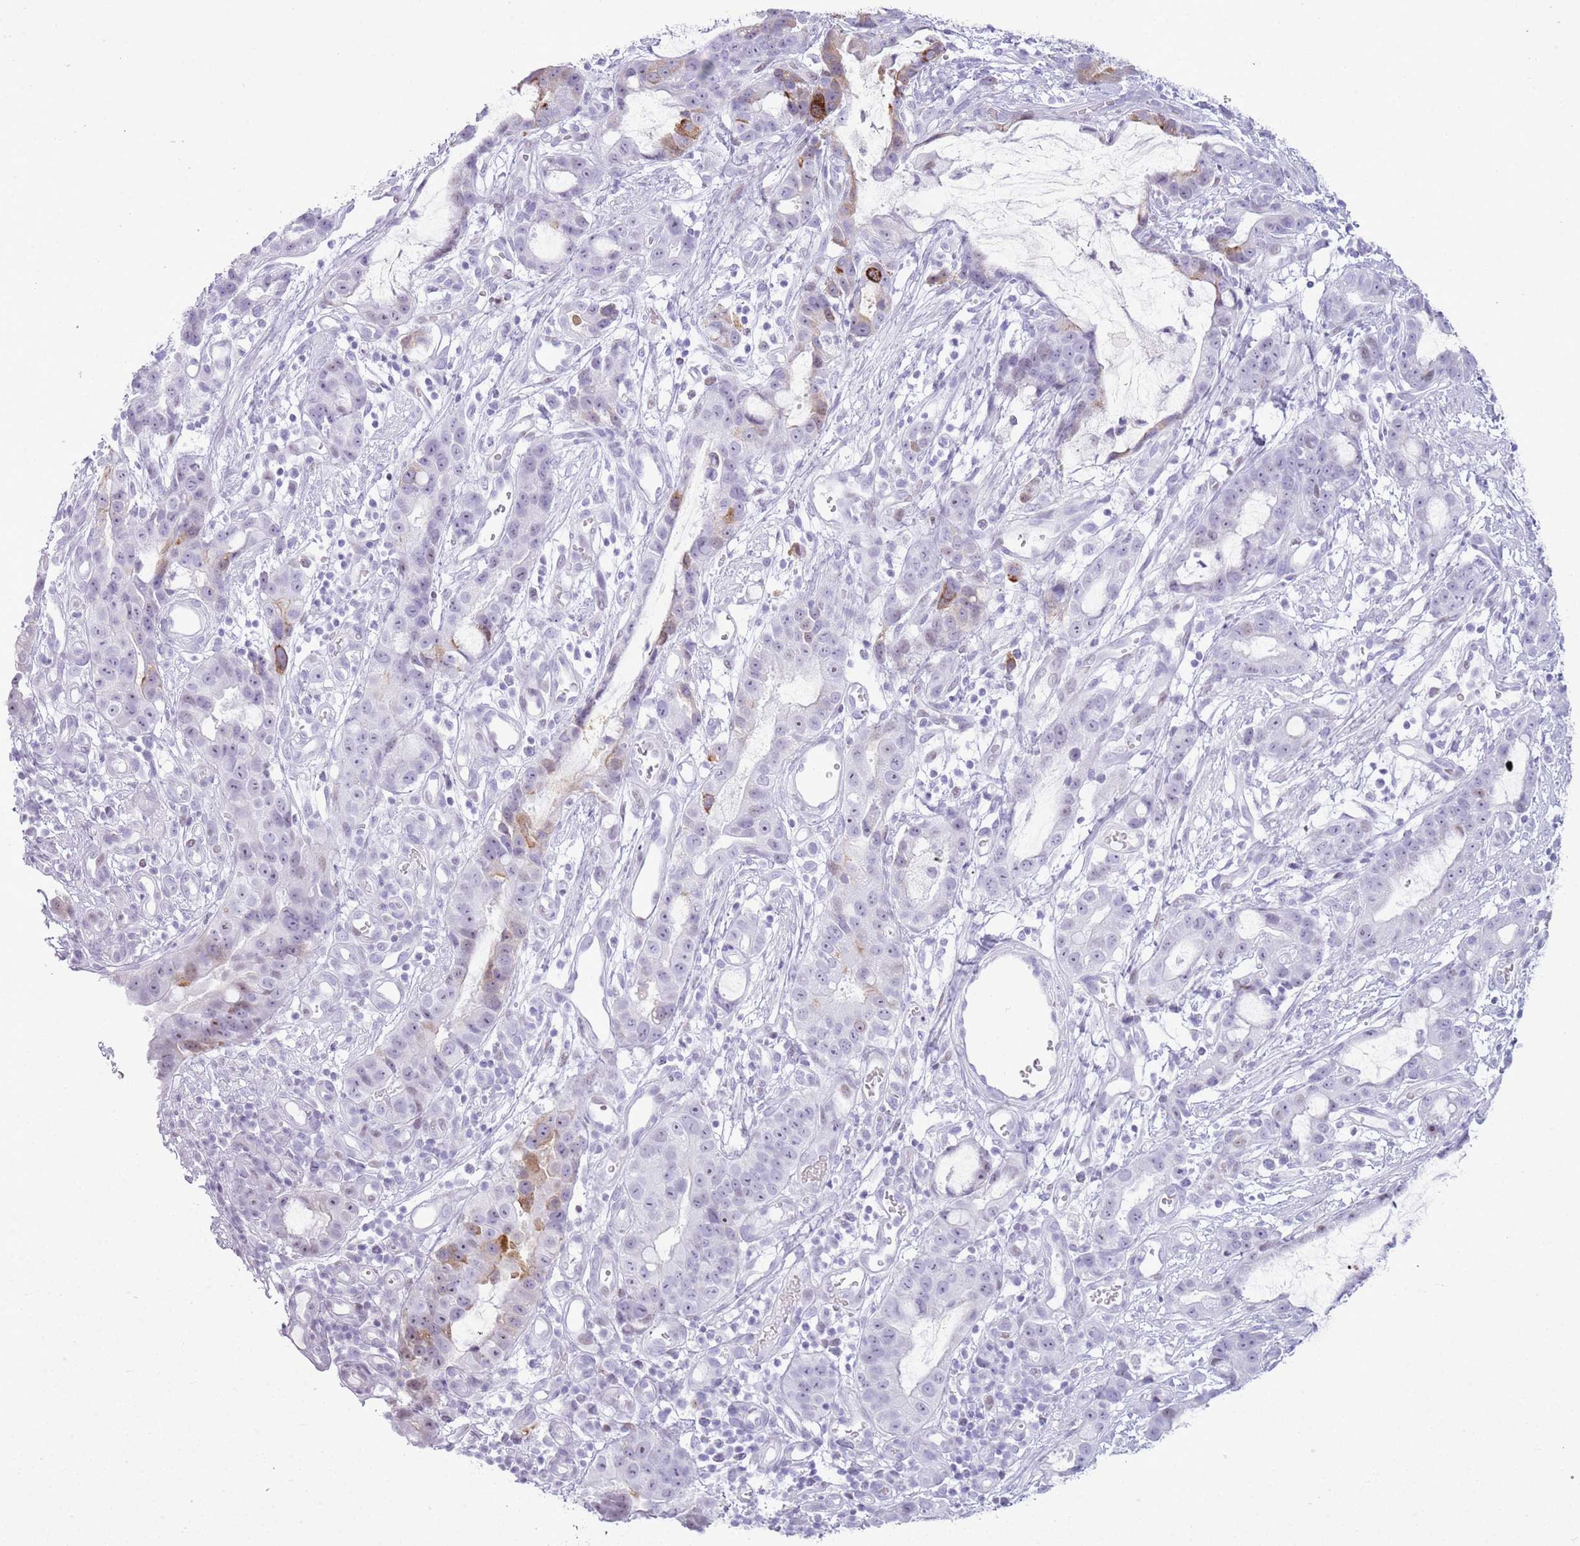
{"staining": {"intensity": "moderate", "quantity": "<25%", "location": "cytoplasmic/membranous"}, "tissue": "stomach cancer", "cell_type": "Tumor cells", "image_type": "cancer", "snomed": [{"axis": "morphology", "description": "Adenocarcinoma, NOS"}, {"axis": "topography", "description": "Stomach"}], "caption": "High-magnification brightfield microscopy of stomach cancer (adenocarcinoma) stained with DAB (3,3'-diaminobenzidine) (brown) and counterstained with hematoxylin (blue). tumor cells exhibit moderate cytoplasmic/membranous staining is present in about<25% of cells.", "gene": "ASIP", "patient": {"sex": "male", "age": 55}}